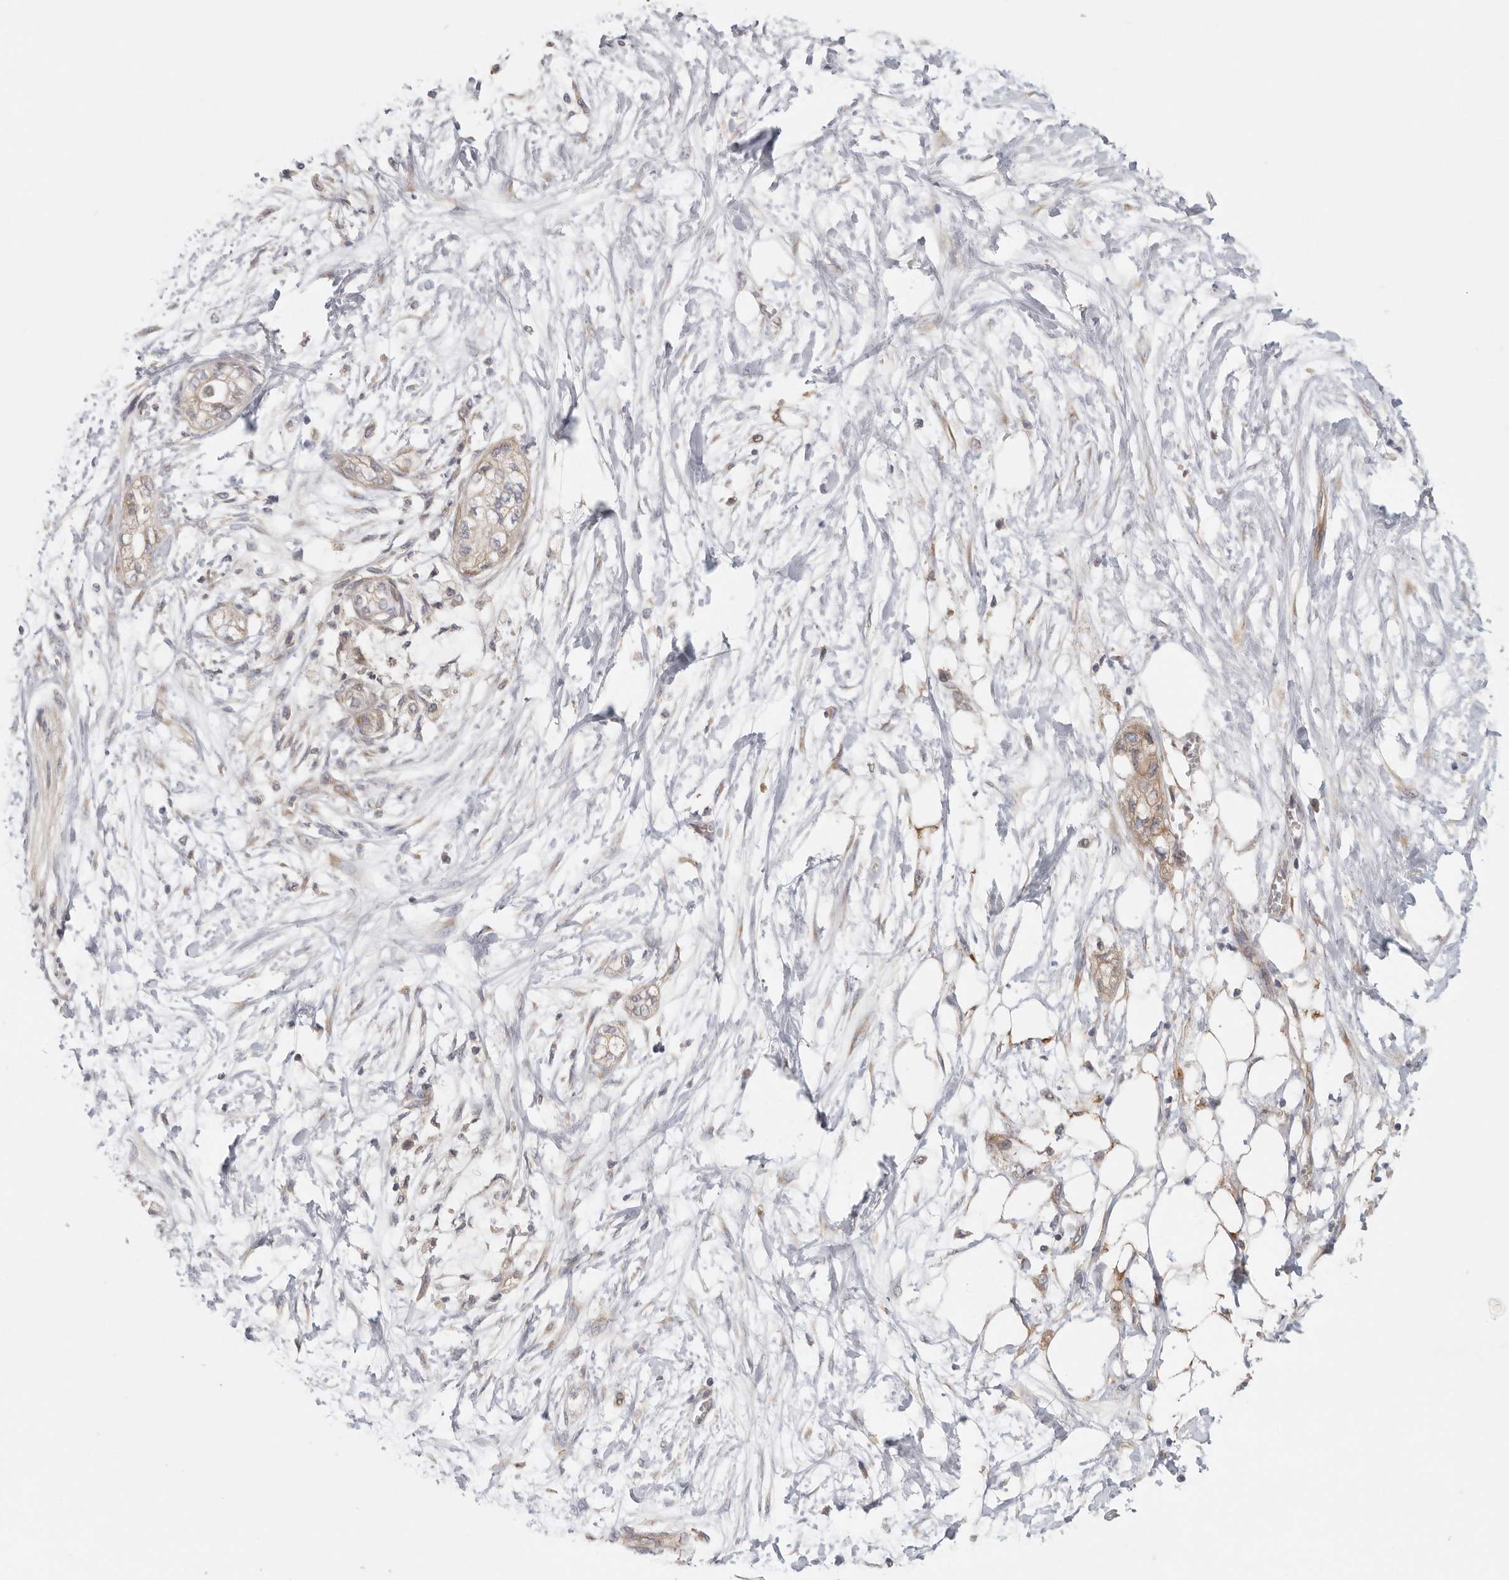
{"staining": {"intensity": "weak", "quantity": "<25%", "location": "cytoplasmic/membranous"}, "tissue": "pancreatic cancer", "cell_type": "Tumor cells", "image_type": "cancer", "snomed": [{"axis": "morphology", "description": "Adenocarcinoma, NOS"}, {"axis": "topography", "description": "Pancreas"}], "caption": "The micrograph reveals no staining of tumor cells in pancreatic cancer.", "gene": "BCAP29", "patient": {"sex": "male", "age": 68}}